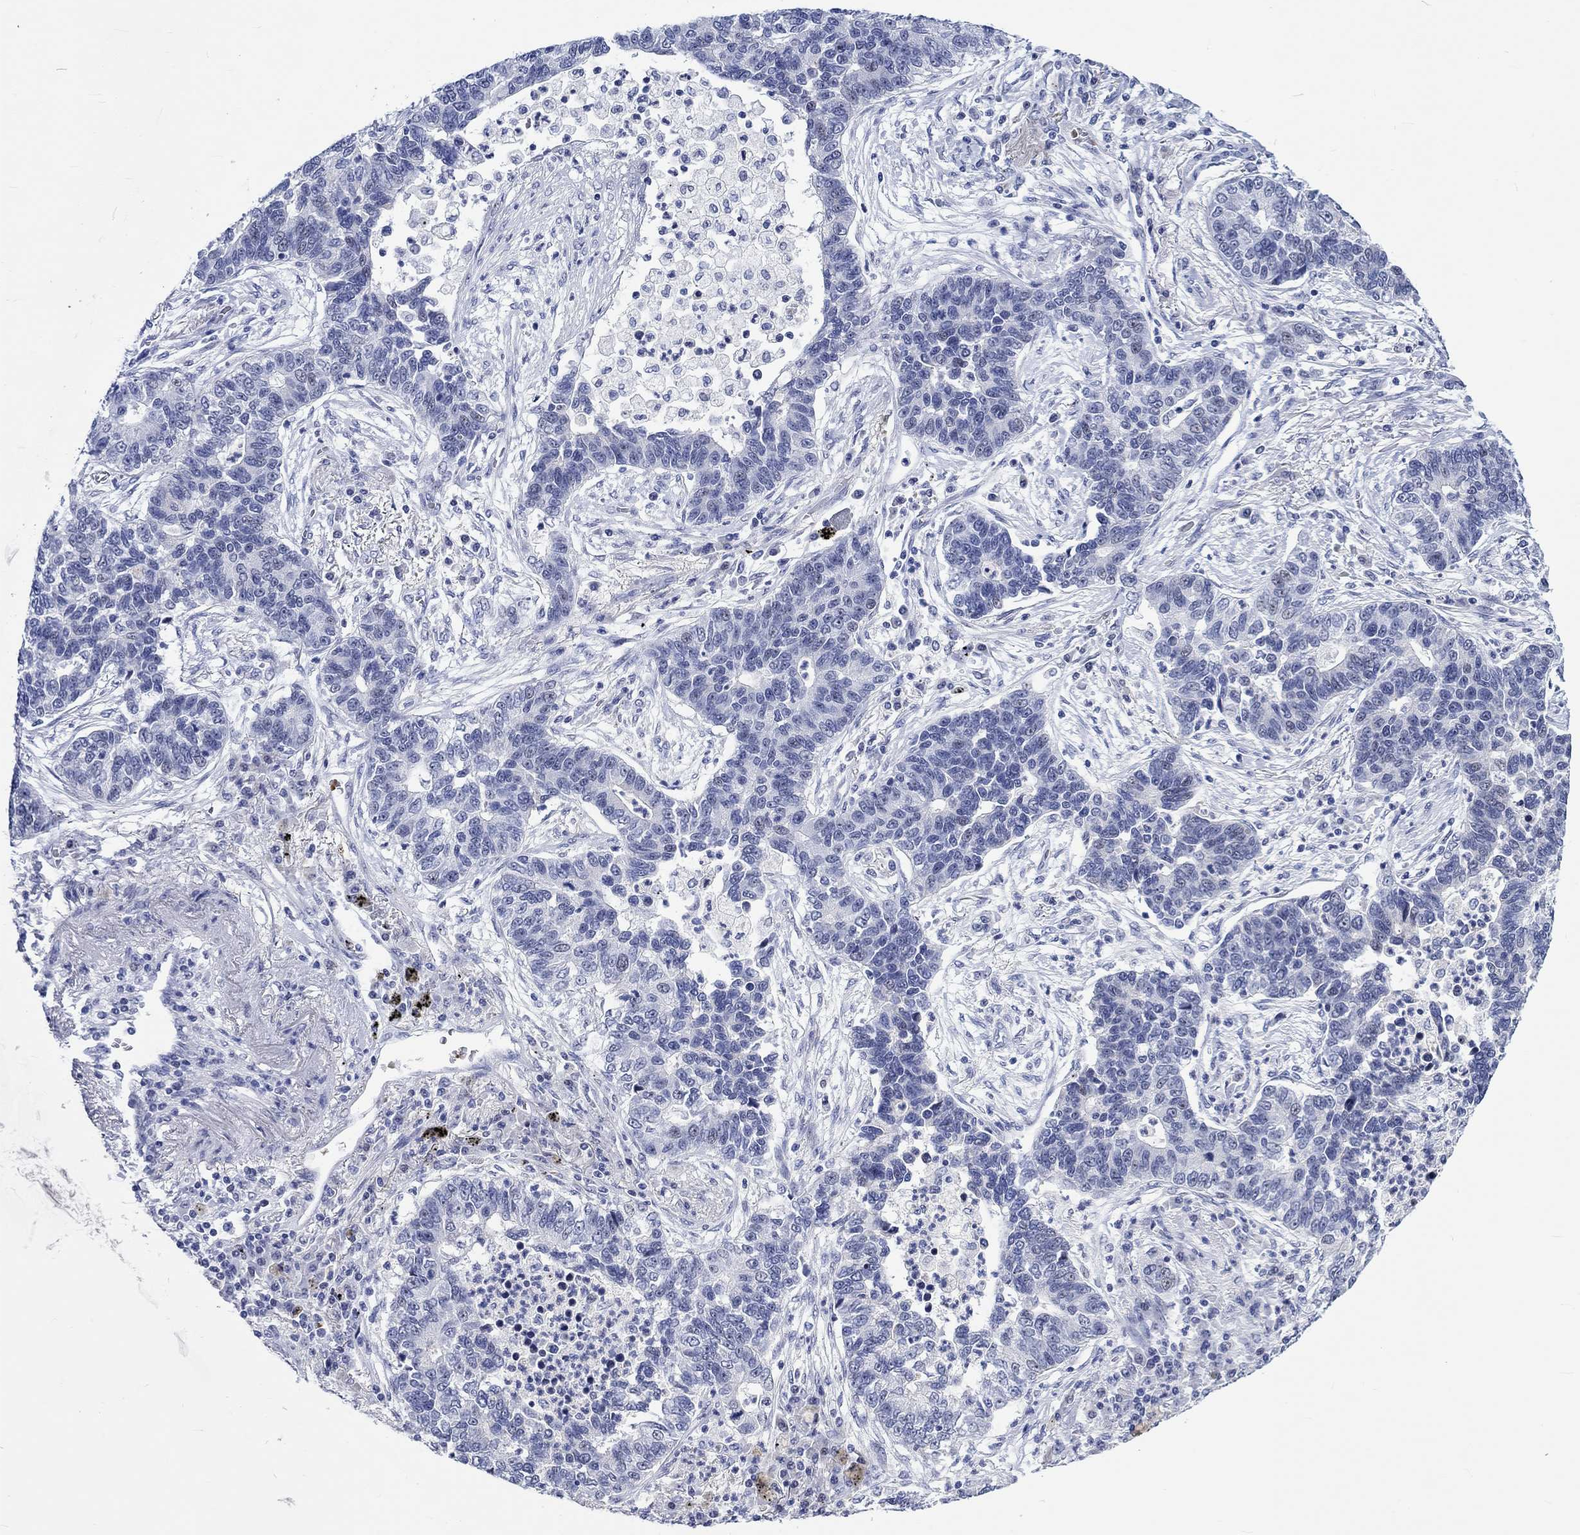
{"staining": {"intensity": "negative", "quantity": "none", "location": "none"}, "tissue": "lung cancer", "cell_type": "Tumor cells", "image_type": "cancer", "snomed": [{"axis": "morphology", "description": "Adenocarcinoma, NOS"}, {"axis": "topography", "description": "Lung"}], "caption": "Protein analysis of lung cancer (adenocarcinoma) demonstrates no significant positivity in tumor cells.", "gene": "ZNF446", "patient": {"sex": "female", "age": 57}}